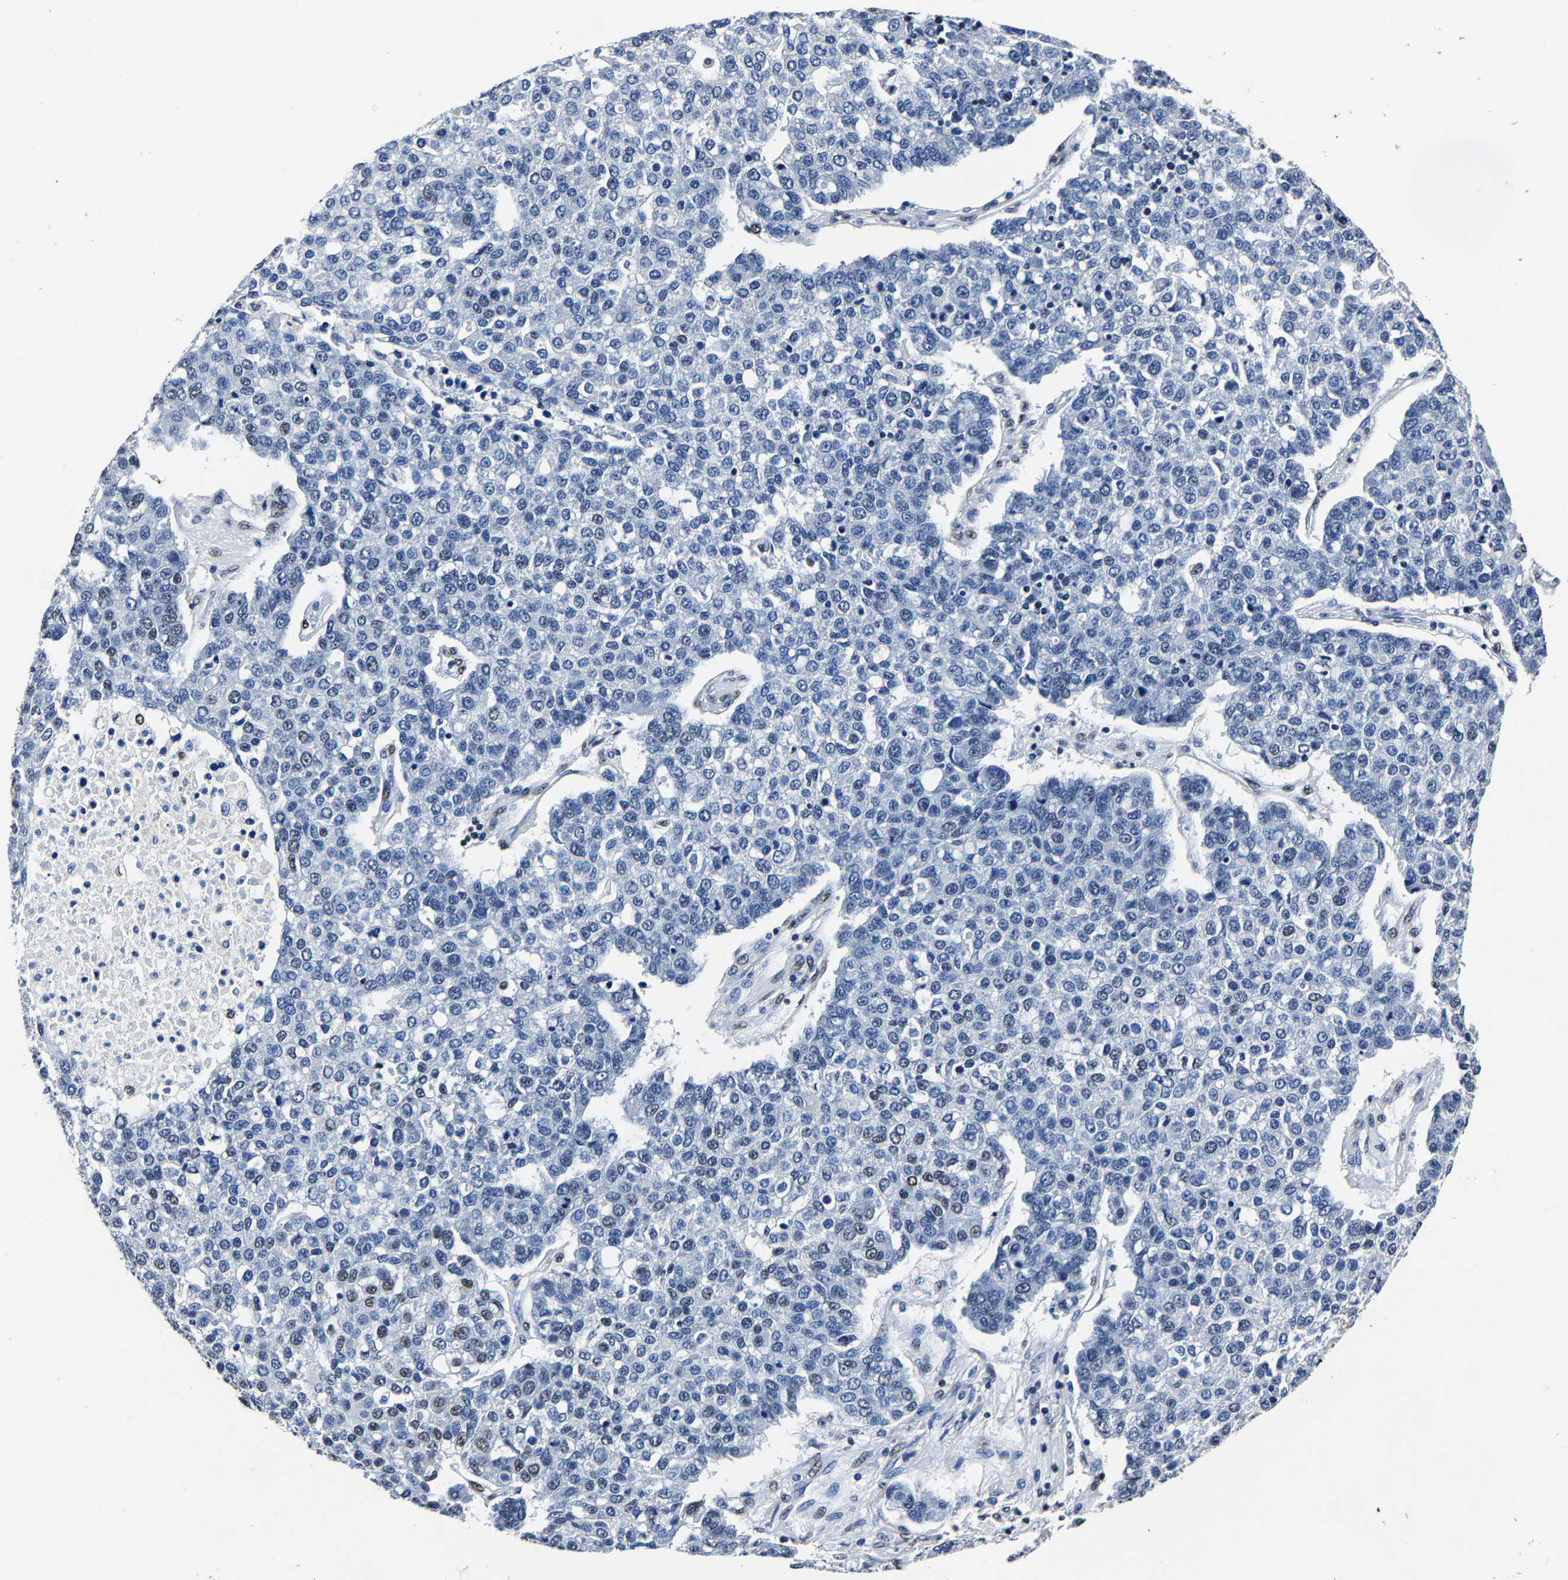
{"staining": {"intensity": "negative", "quantity": "none", "location": "none"}, "tissue": "pancreatic cancer", "cell_type": "Tumor cells", "image_type": "cancer", "snomed": [{"axis": "morphology", "description": "Adenocarcinoma, NOS"}, {"axis": "topography", "description": "Pancreas"}], "caption": "This is a photomicrograph of IHC staining of adenocarcinoma (pancreatic), which shows no expression in tumor cells. (Brightfield microscopy of DAB immunohistochemistry at high magnification).", "gene": "RBM45", "patient": {"sex": "female", "age": 61}}